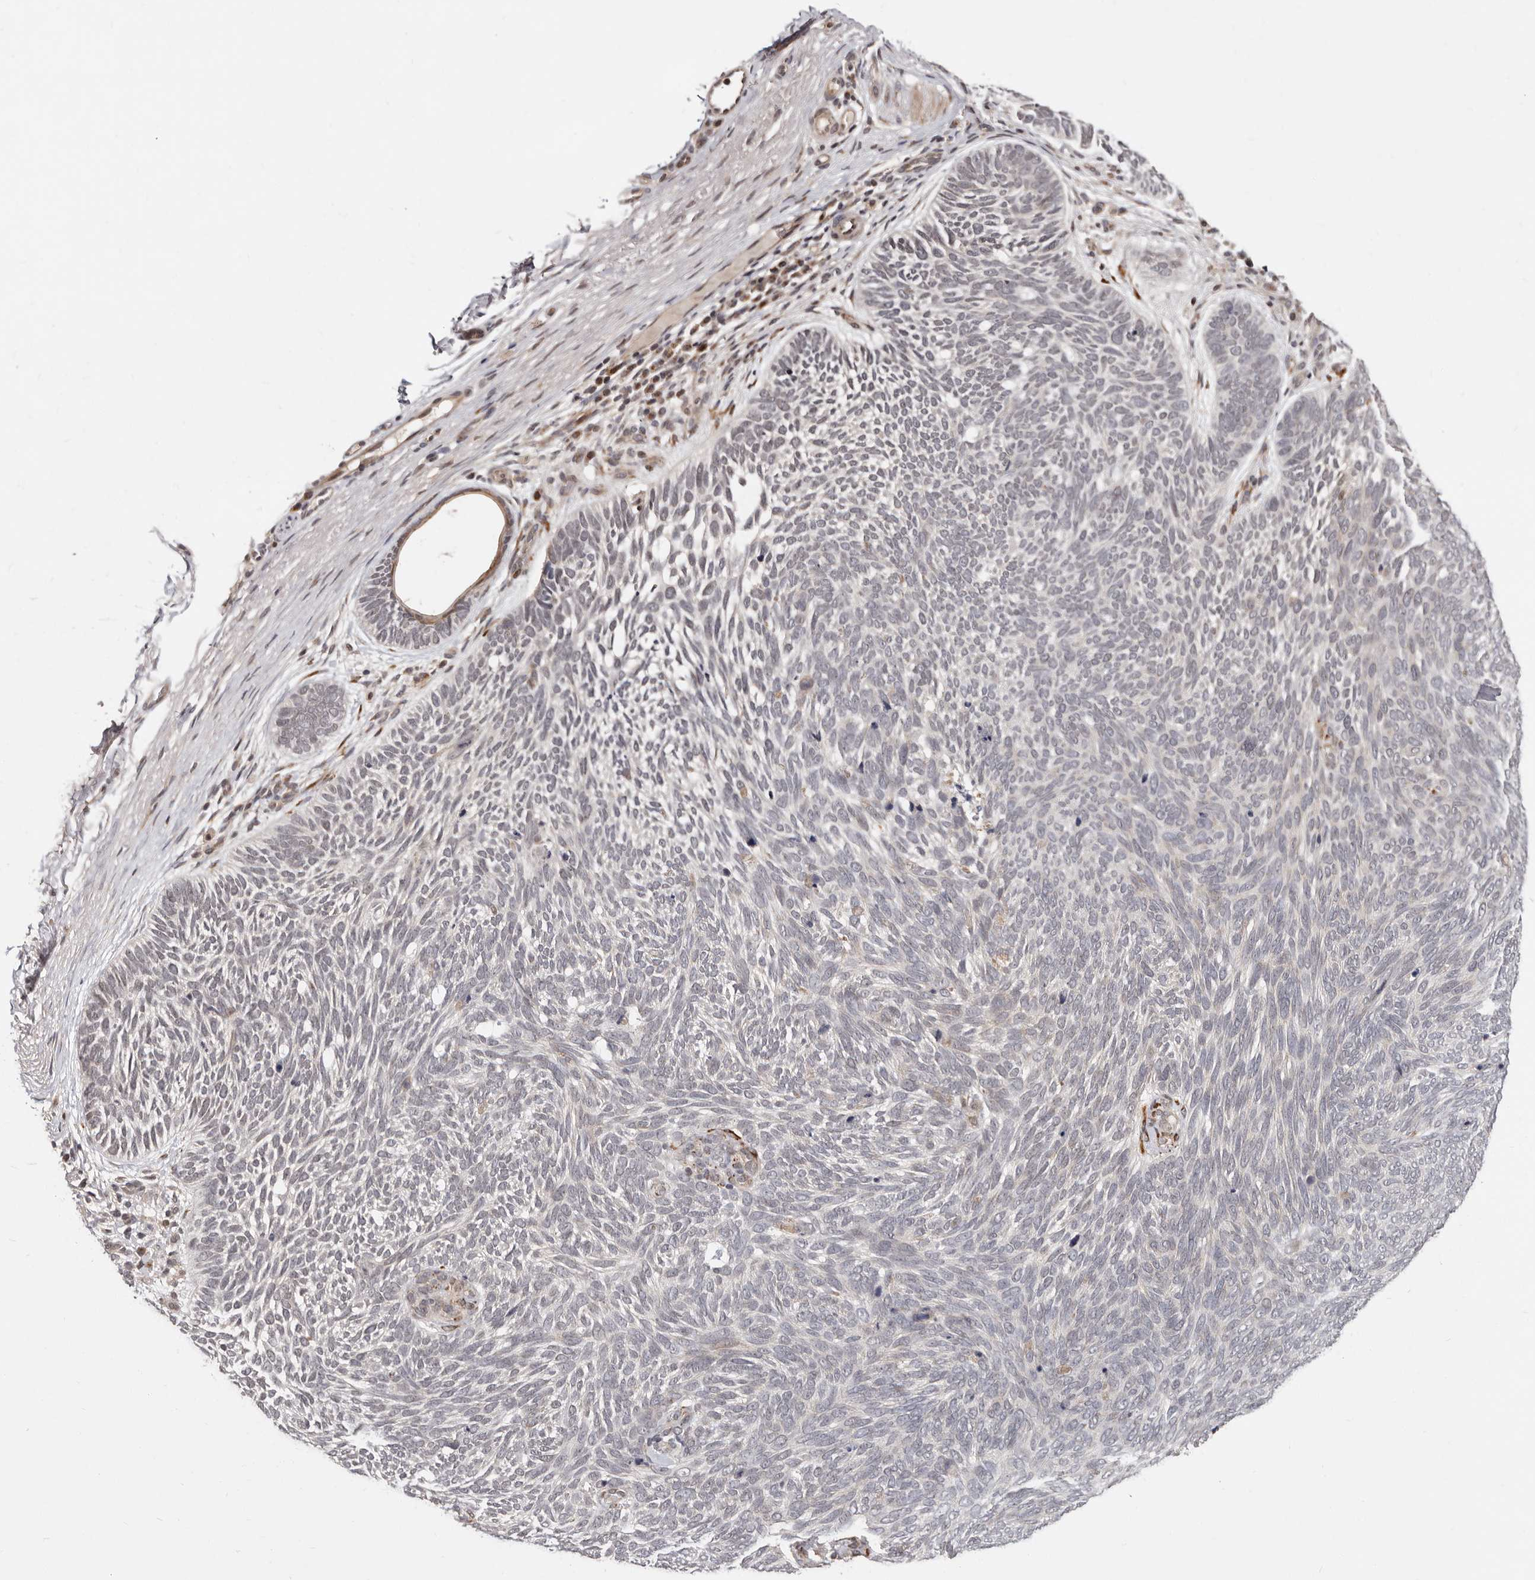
{"staining": {"intensity": "negative", "quantity": "none", "location": "none"}, "tissue": "skin cancer", "cell_type": "Tumor cells", "image_type": "cancer", "snomed": [{"axis": "morphology", "description": "Basal cell carcinoma"}, {"axis": "topography", "description": "Skin"}], "caption": "DAB (3,3'-diaminobenzidine) immunohistochemical staining of human skin cancer demonstrates no significant positivity in tumor cells.", "gene": "SRCAP", "patient": {"sex": "female", "age": 85}}